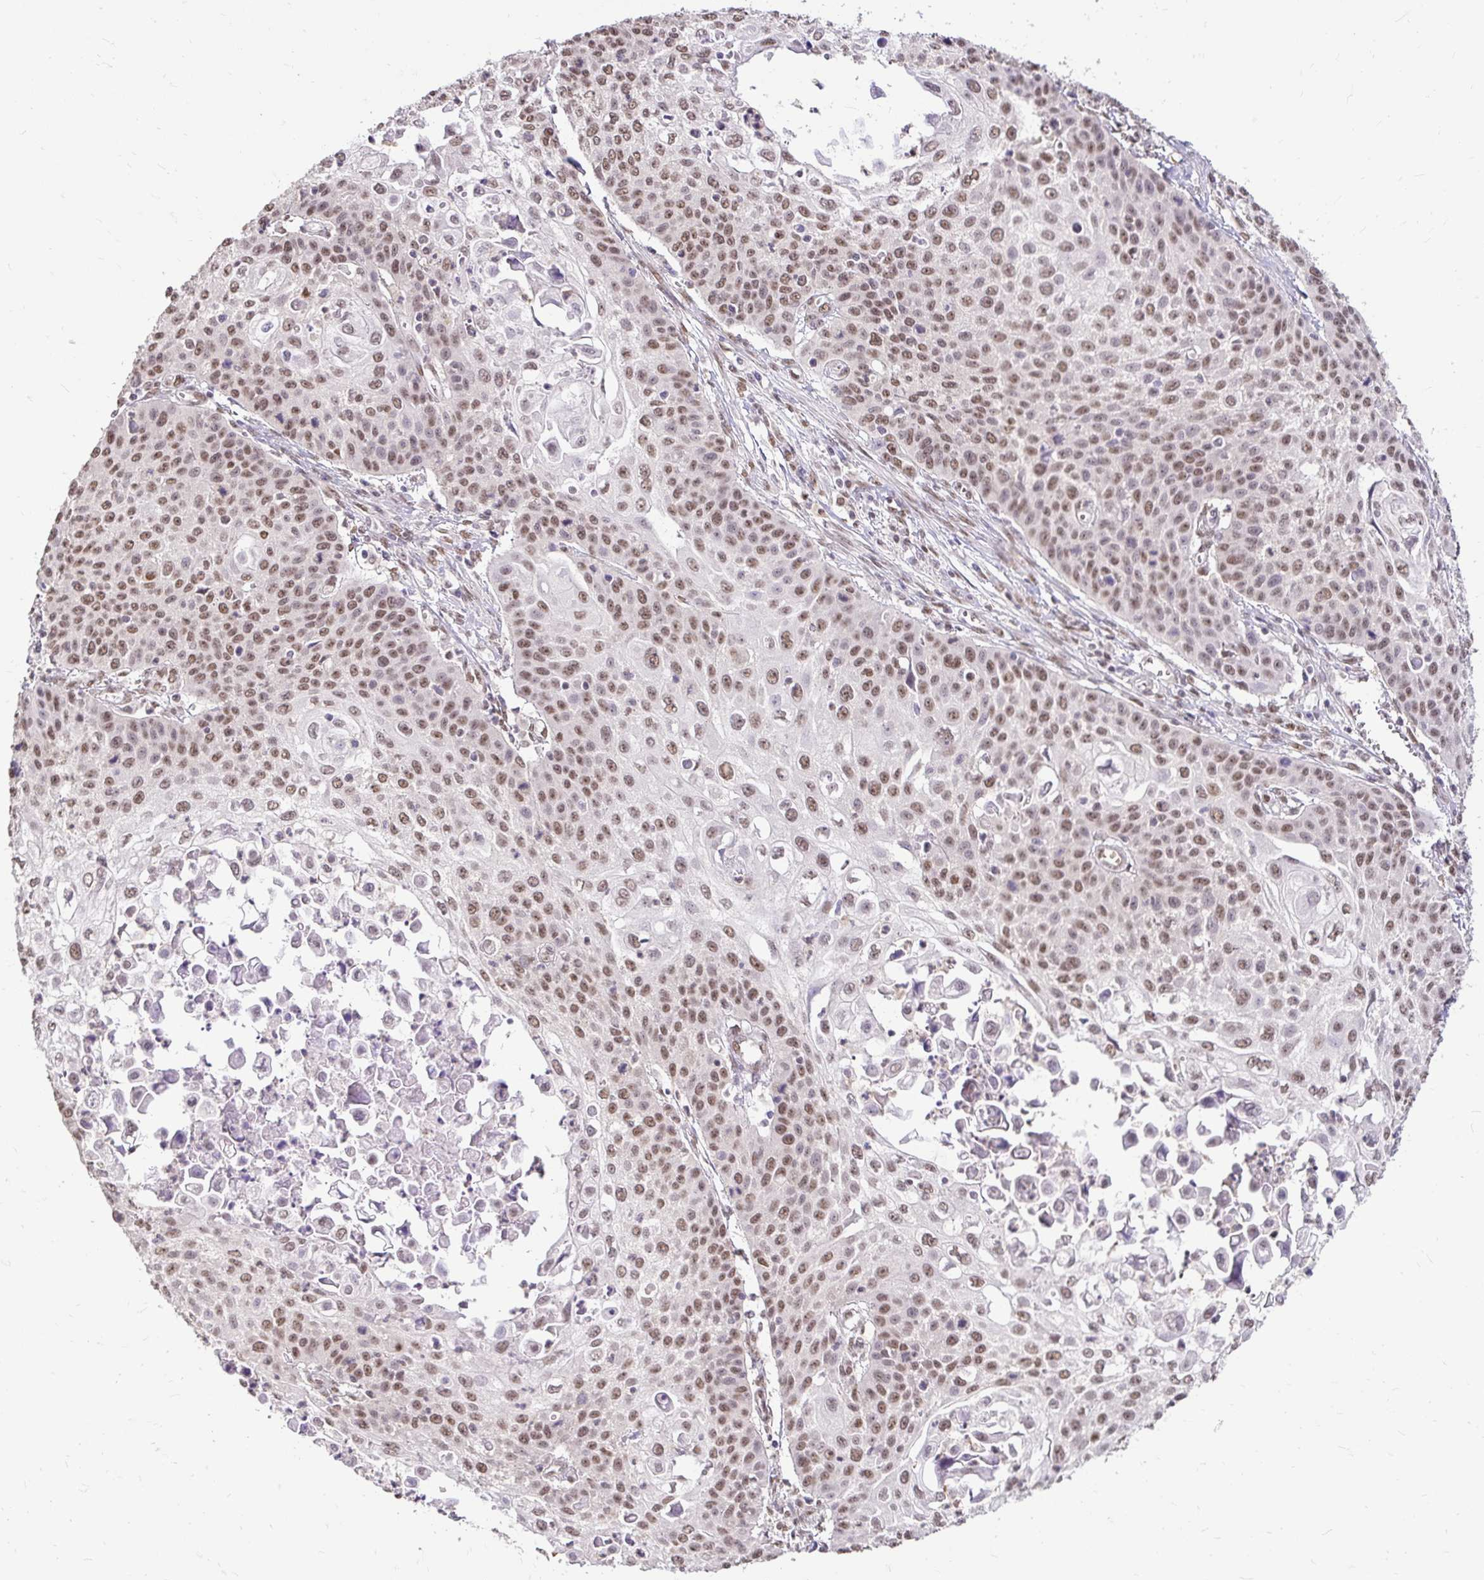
{"staining": {"intensity": "moderate", "quantity": ">75%", "location": "nuclear"}, "tissue": "cervical cancer", "cell_type": "Tumor cells", "image_type": "cancer", "snomed": [{"axis": "morphology", "description": "Squamous cell carcinoma, NOS"}, {"axis": "topography", "description": "Cervix"}], "caption": "Immunohistochemical staining of cervical cancer (squamous cell carcinoma) shows medium levels of moderate nuclear expression in approximately >75% of tumor cells. Ihc stains the protein of interest in brown and the nuclei are stained blue.", "gene": "RIMS4", "patient": {"sex": "female", "age": 65}}